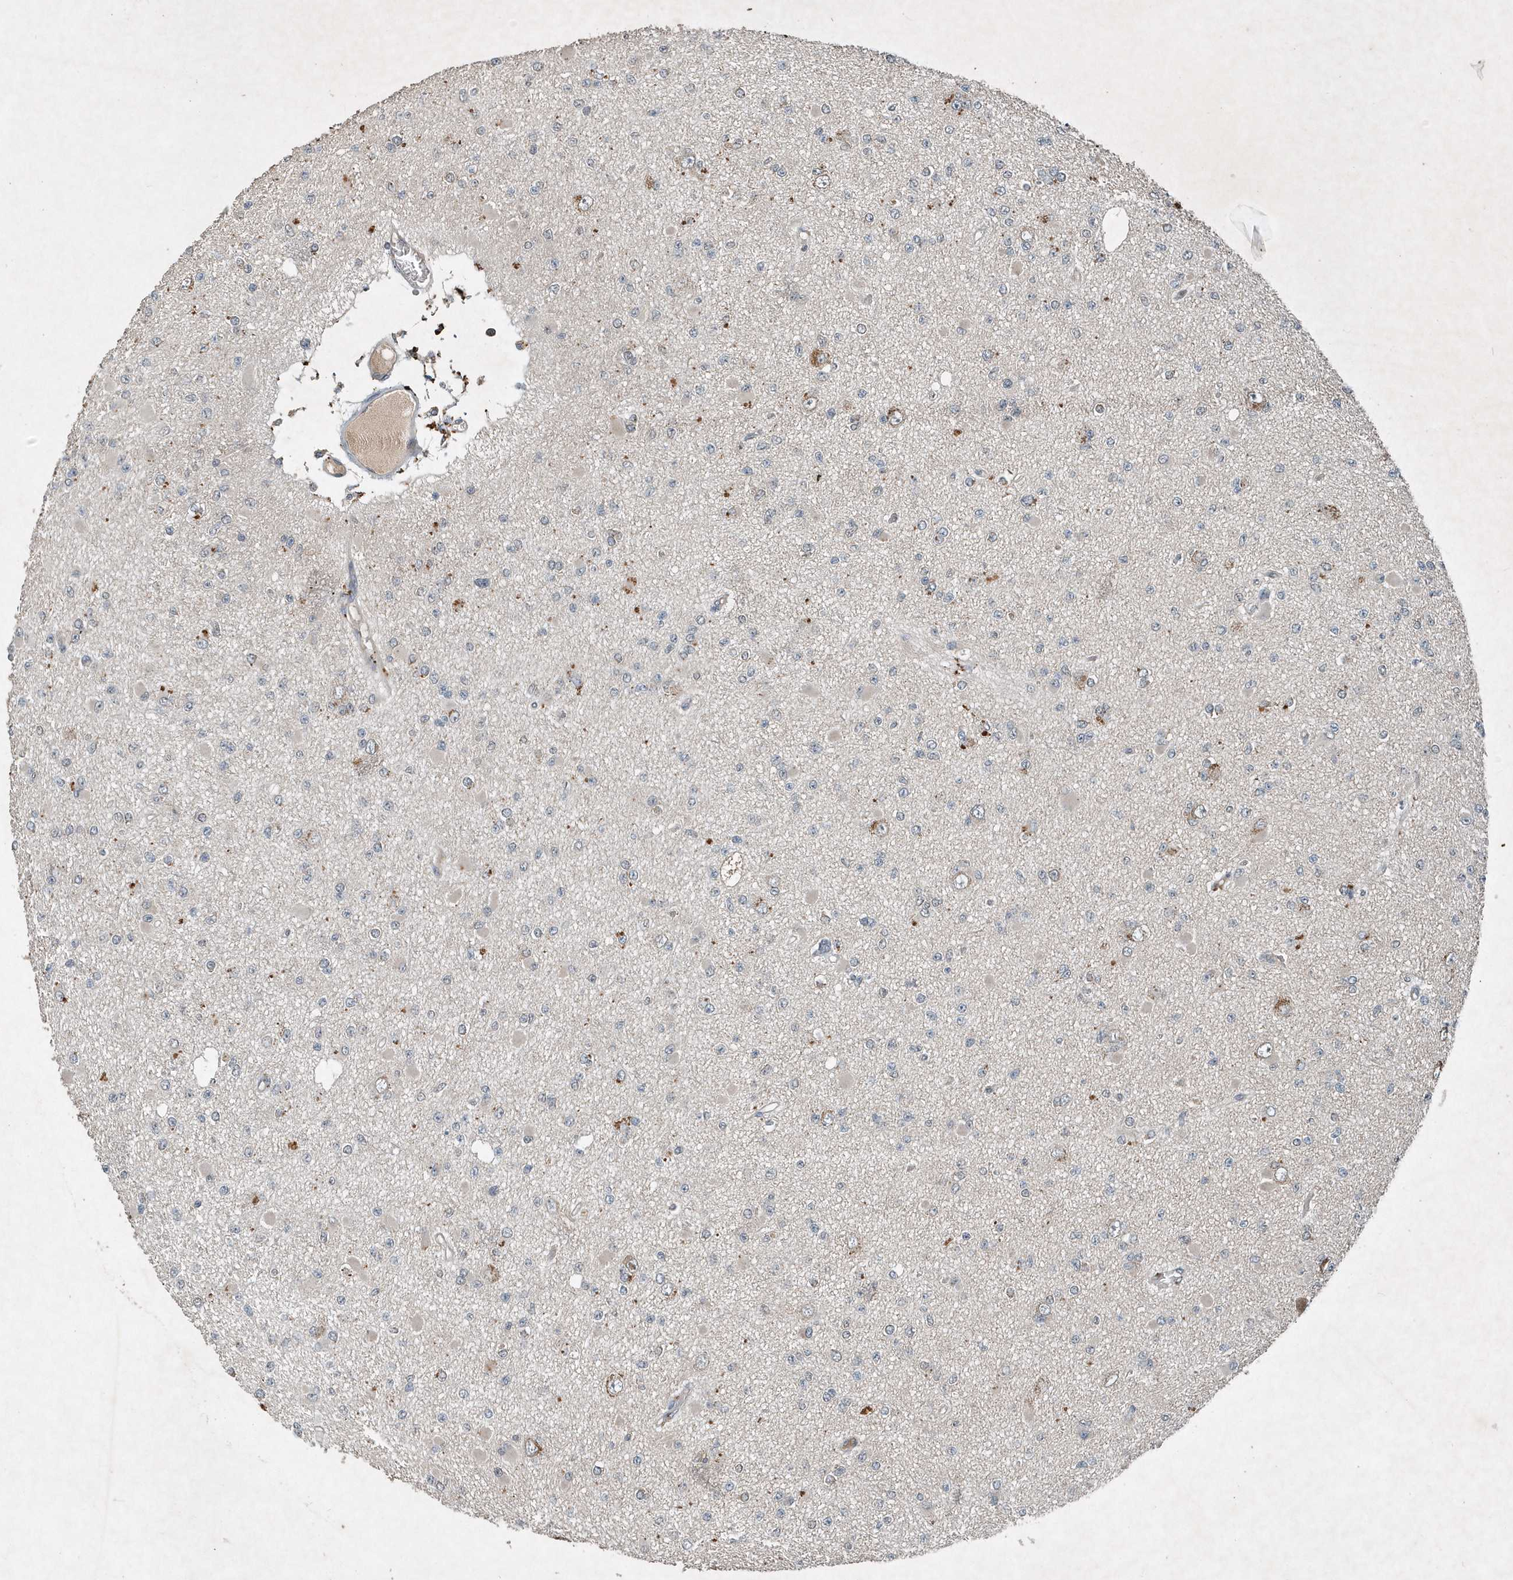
{"staining": {"intensity": "negative", "quantity": "none", "location": "none"}, "tissue": "glioma", "cell_type": "Tumor cells", "image_type": "cancer", "snomed": [{"axis": "morphology", "description": "Glioma, malignant, Low grade"}, {"axis": "topography", "description": "Brain"}], "caption": "Histopathology image shows no protein staining in tumor cells of glioma tissue.", "gene": "SCFD2", "patient": {"sex": "female", "age": 22}}